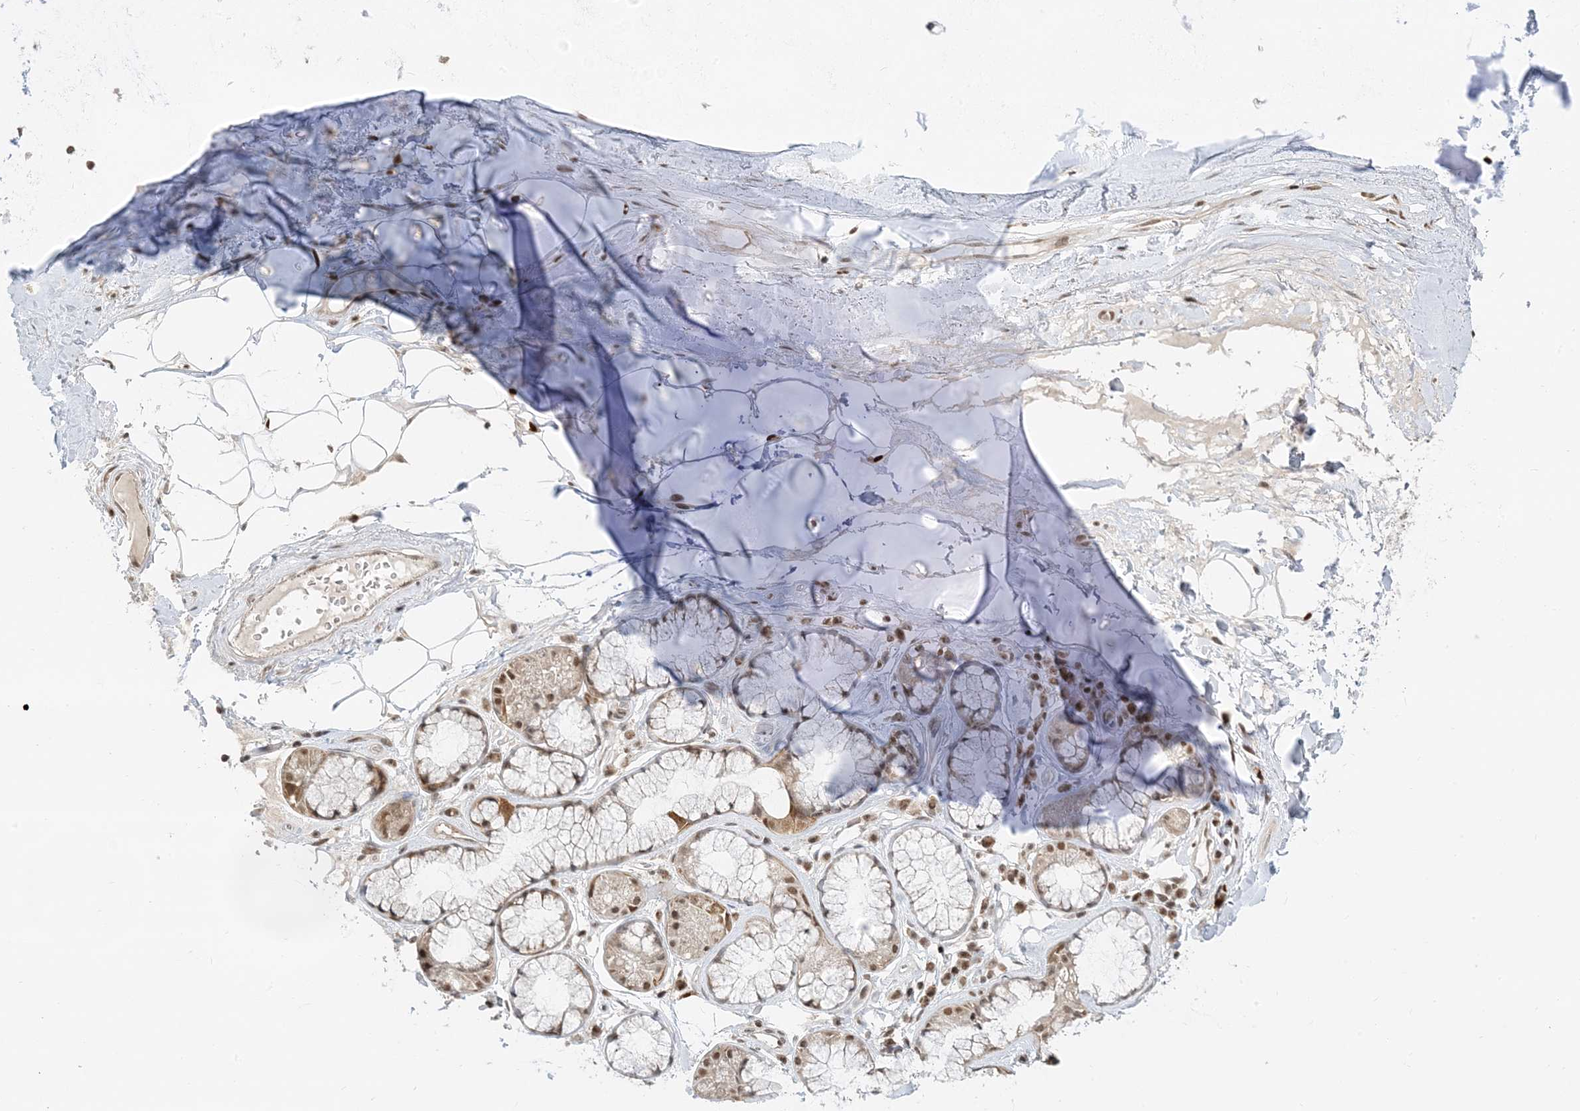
{"staining": {"intensity": "moderate", "quantity": ">75%", "location": "nuclear"}, "tissue": "adipose tissue", "cell_type": "Adipocytes", "image_type": "normal", "snomed": [{"axis": "morphology", "description": "Normal tissue, NOS"}, {"axis": "topography", "description": "Cartilage tissue"}], "caption": "An image of human adipose tissue stained for a protein displays moderate nuclear brown staining in adipocytes. (DAB (3,3'-diaminobenzidine) IHC, brown staining for protein, blue staining for nuclei).", "gene": "ZNF740", "patient": {"sex": "female", "age": 63}}